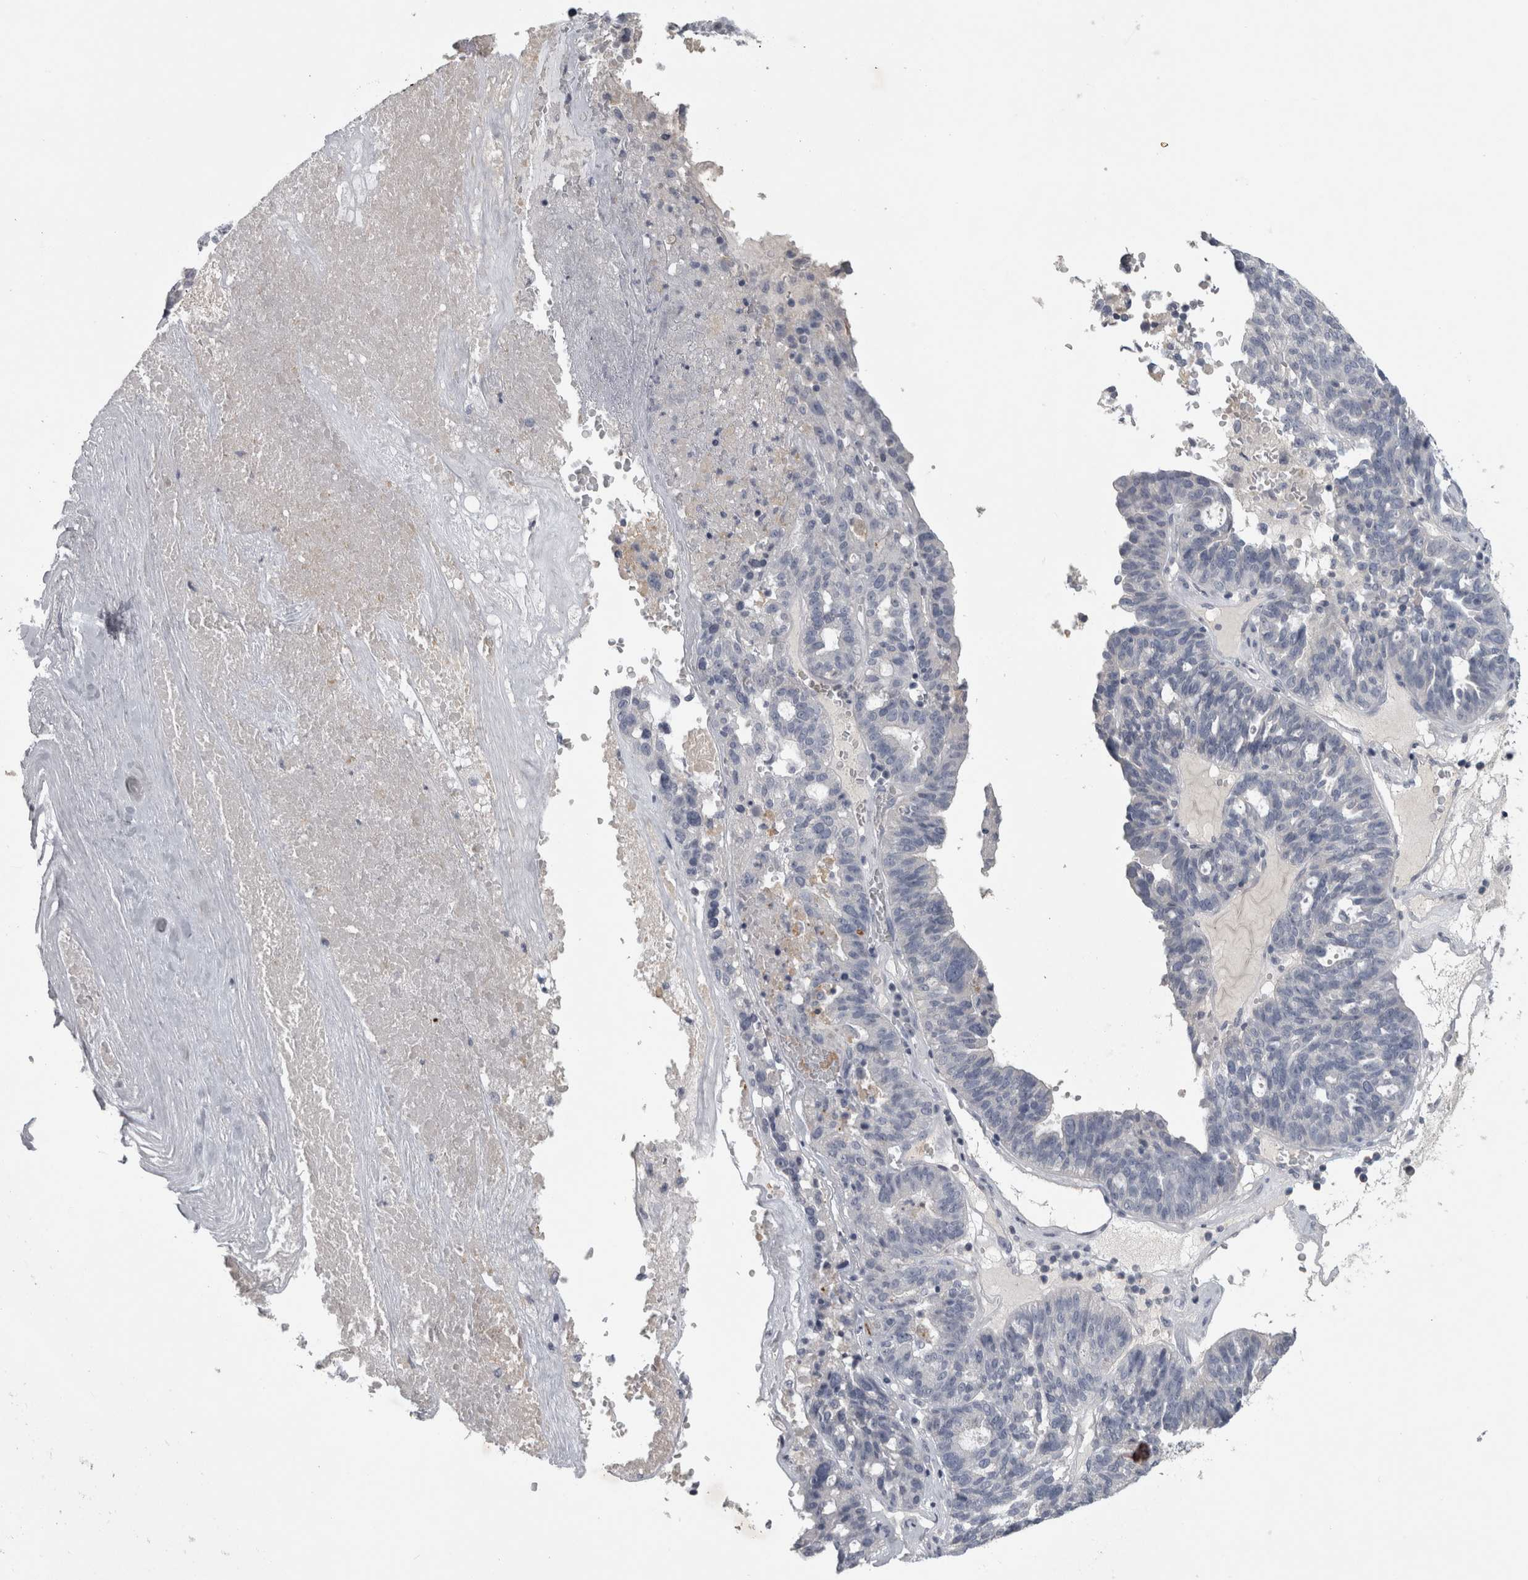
{"staining": {"intensity": "negative", "quantity": "none", "location": "none"}, "tissue": "ovarian cancer", "cell_type": "Tumor cells", "image_type": "cancer", "snomed": [{"axis": "morphology", "description": "Cystadenocarcinoma, serous, NOS"}, {"axis": "topography", "description": "Ovary"}], "caption": "Immunohistochemical staining of human serous cystadenocarcinoma (ovarian) displays no significant staining in tumor cells.", "gene": "ENPP7", "patient": {"sex": "female", "age": 59}}